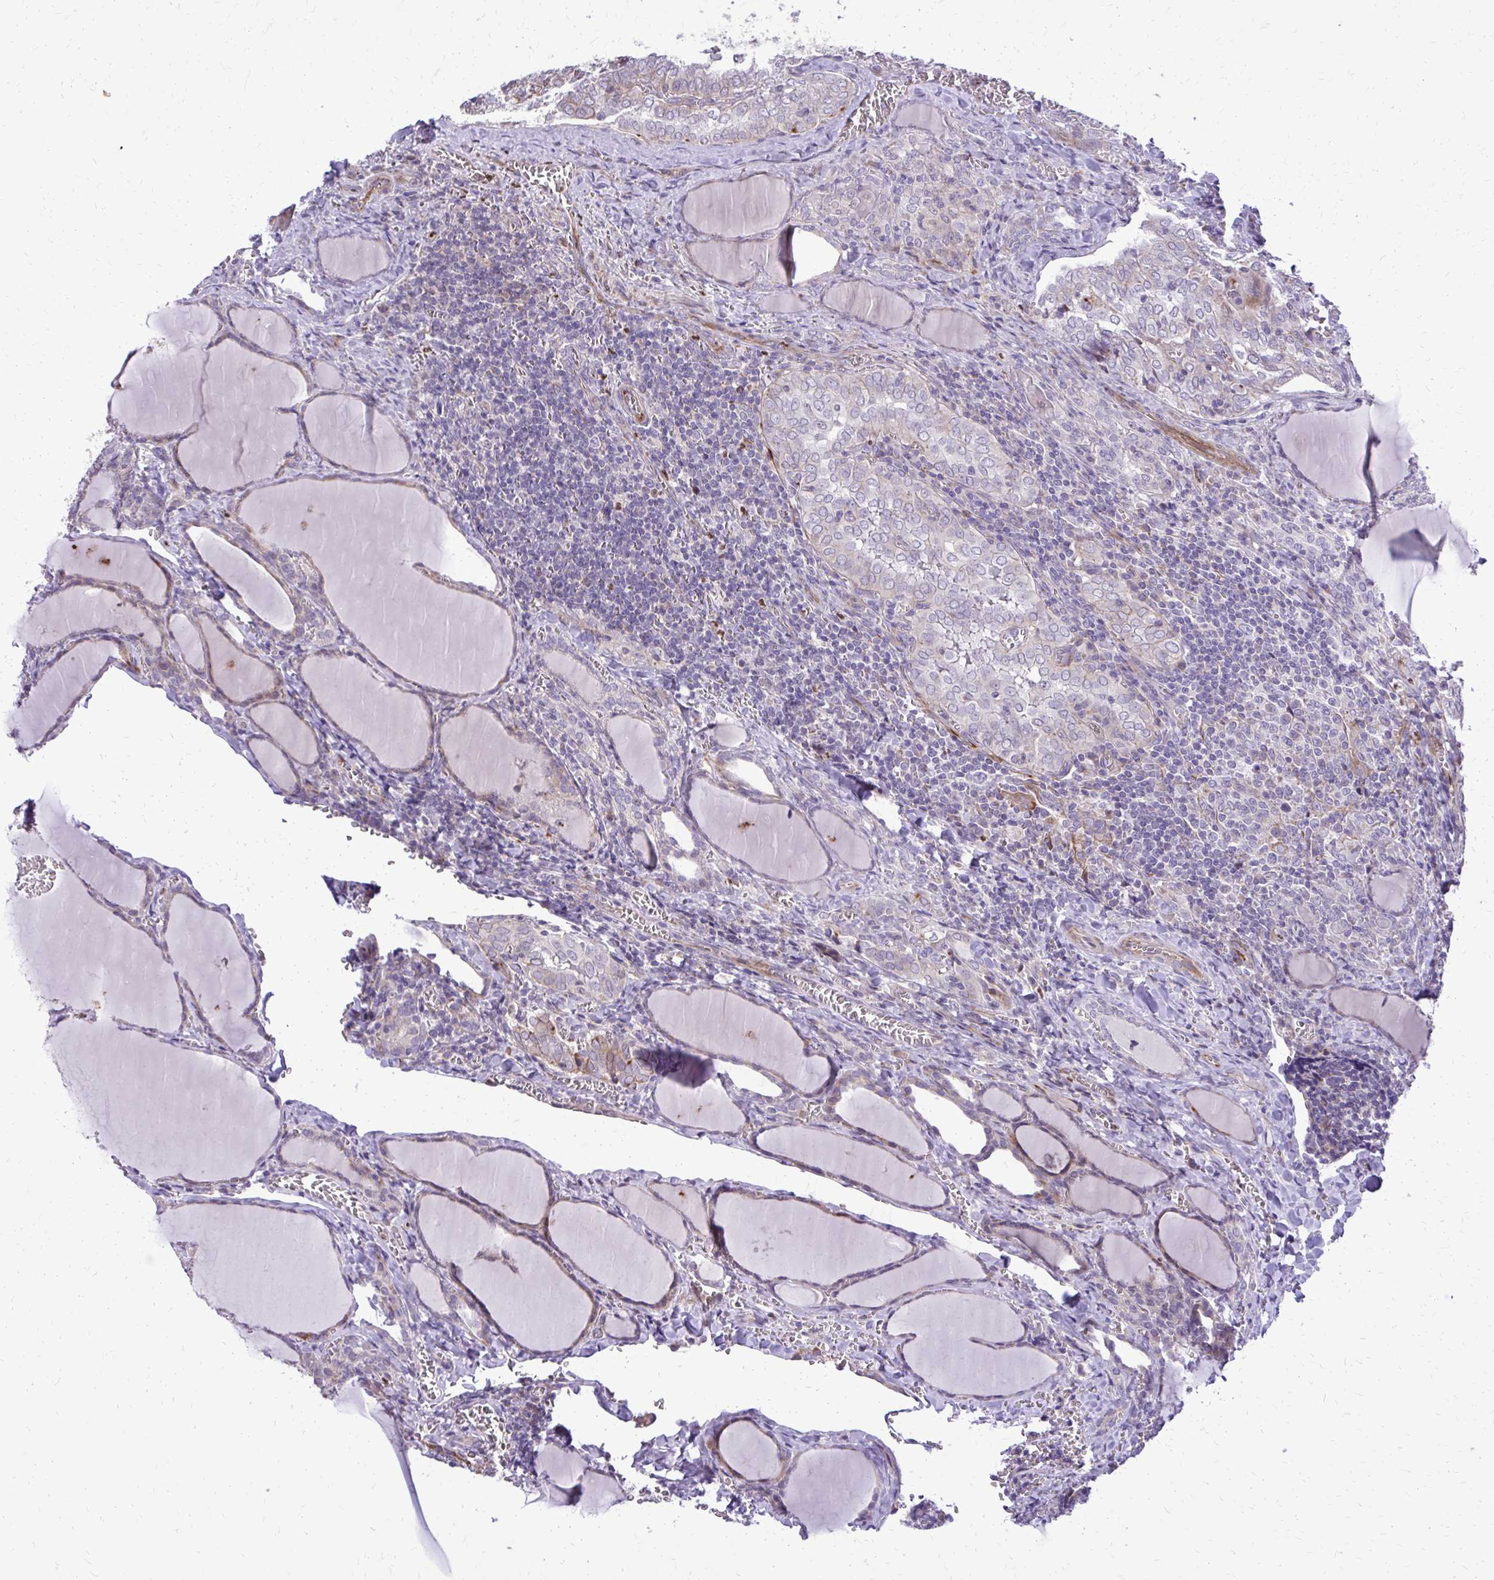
{"staining": {"intensity": "negative", "quantity": "none", "location": "none"}, "tissue": "thyroid cancer", "cell_type": "Tumor cells", "image_type": "cancer", "snomed": [{"axis": "morphology", "description": "Papillary adenocarcinoma, NOS"}, {"axis": "topography", "description": "Thyroid gland"}], "caption": "Papillary adenocarcinoma (thyroid) was stained to show a protein in brown. There is no significant expression in tumor cells.", "gene": "ABCC3", "patient": {"sex": "female", "age": 30}}